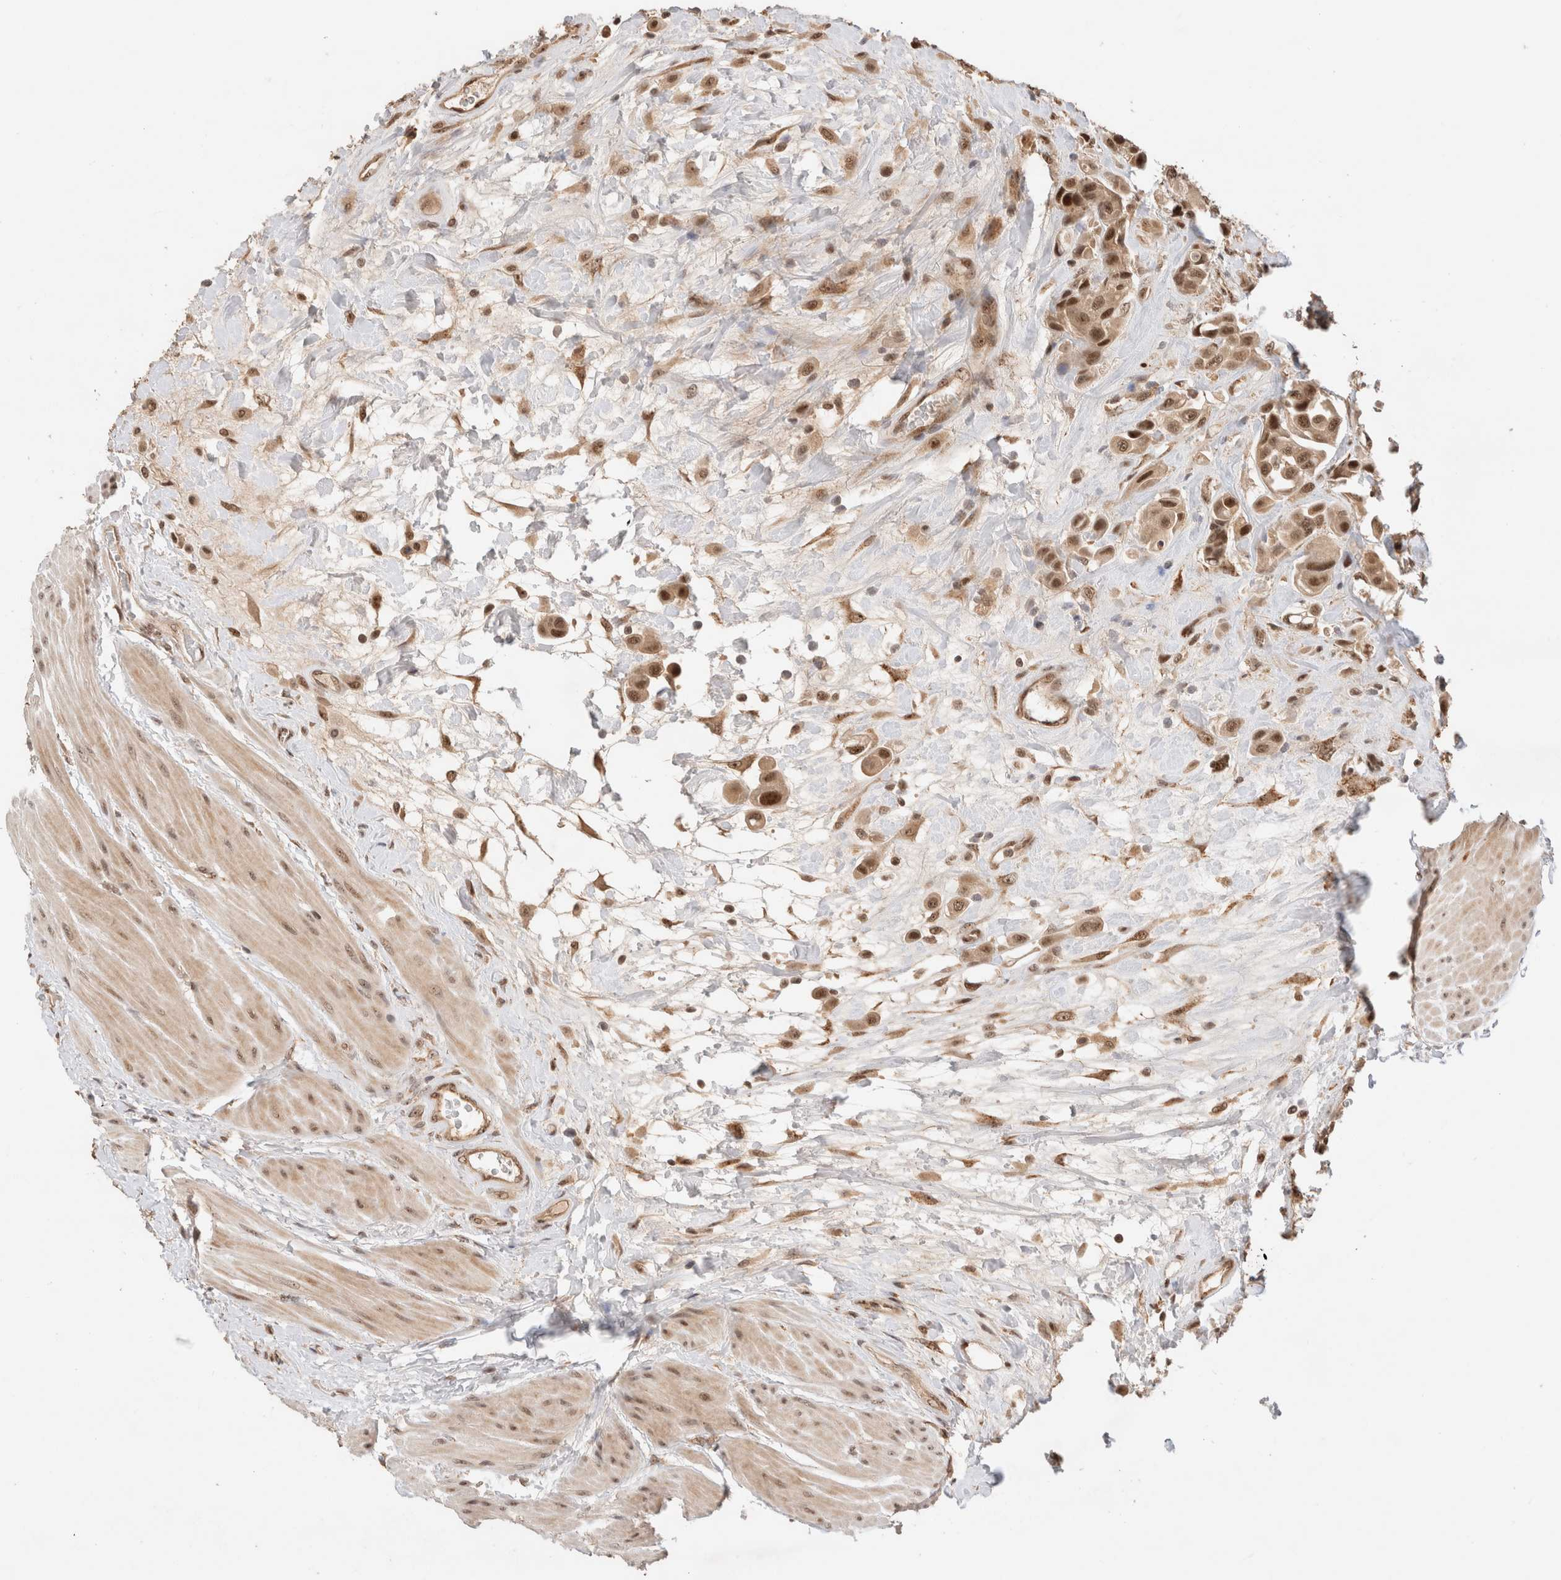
{"staining": {"intensity": "moderate", "quantity": ">75%", "location": "cytoplasmic/membranous,nuclear"}, "tissue": "urothelial cancer", "cell_type": "Tumor cells", "image_type": "cancer", "snomed": [{"axis": "morphology", "description": "Urothelial carcinoma, High grade"}, {"axis": "topography", "description": "Urinary bladder"}], "caption": "A micrograph of urothelial cancer stained for a protein shows moderate cytoplasmic/membranous and nuclear brown staining in tumor cells. Nuclei are stained in blue.", "gene": "MPHOSPH6", "patient": {"sex": "male", "age": 50}}